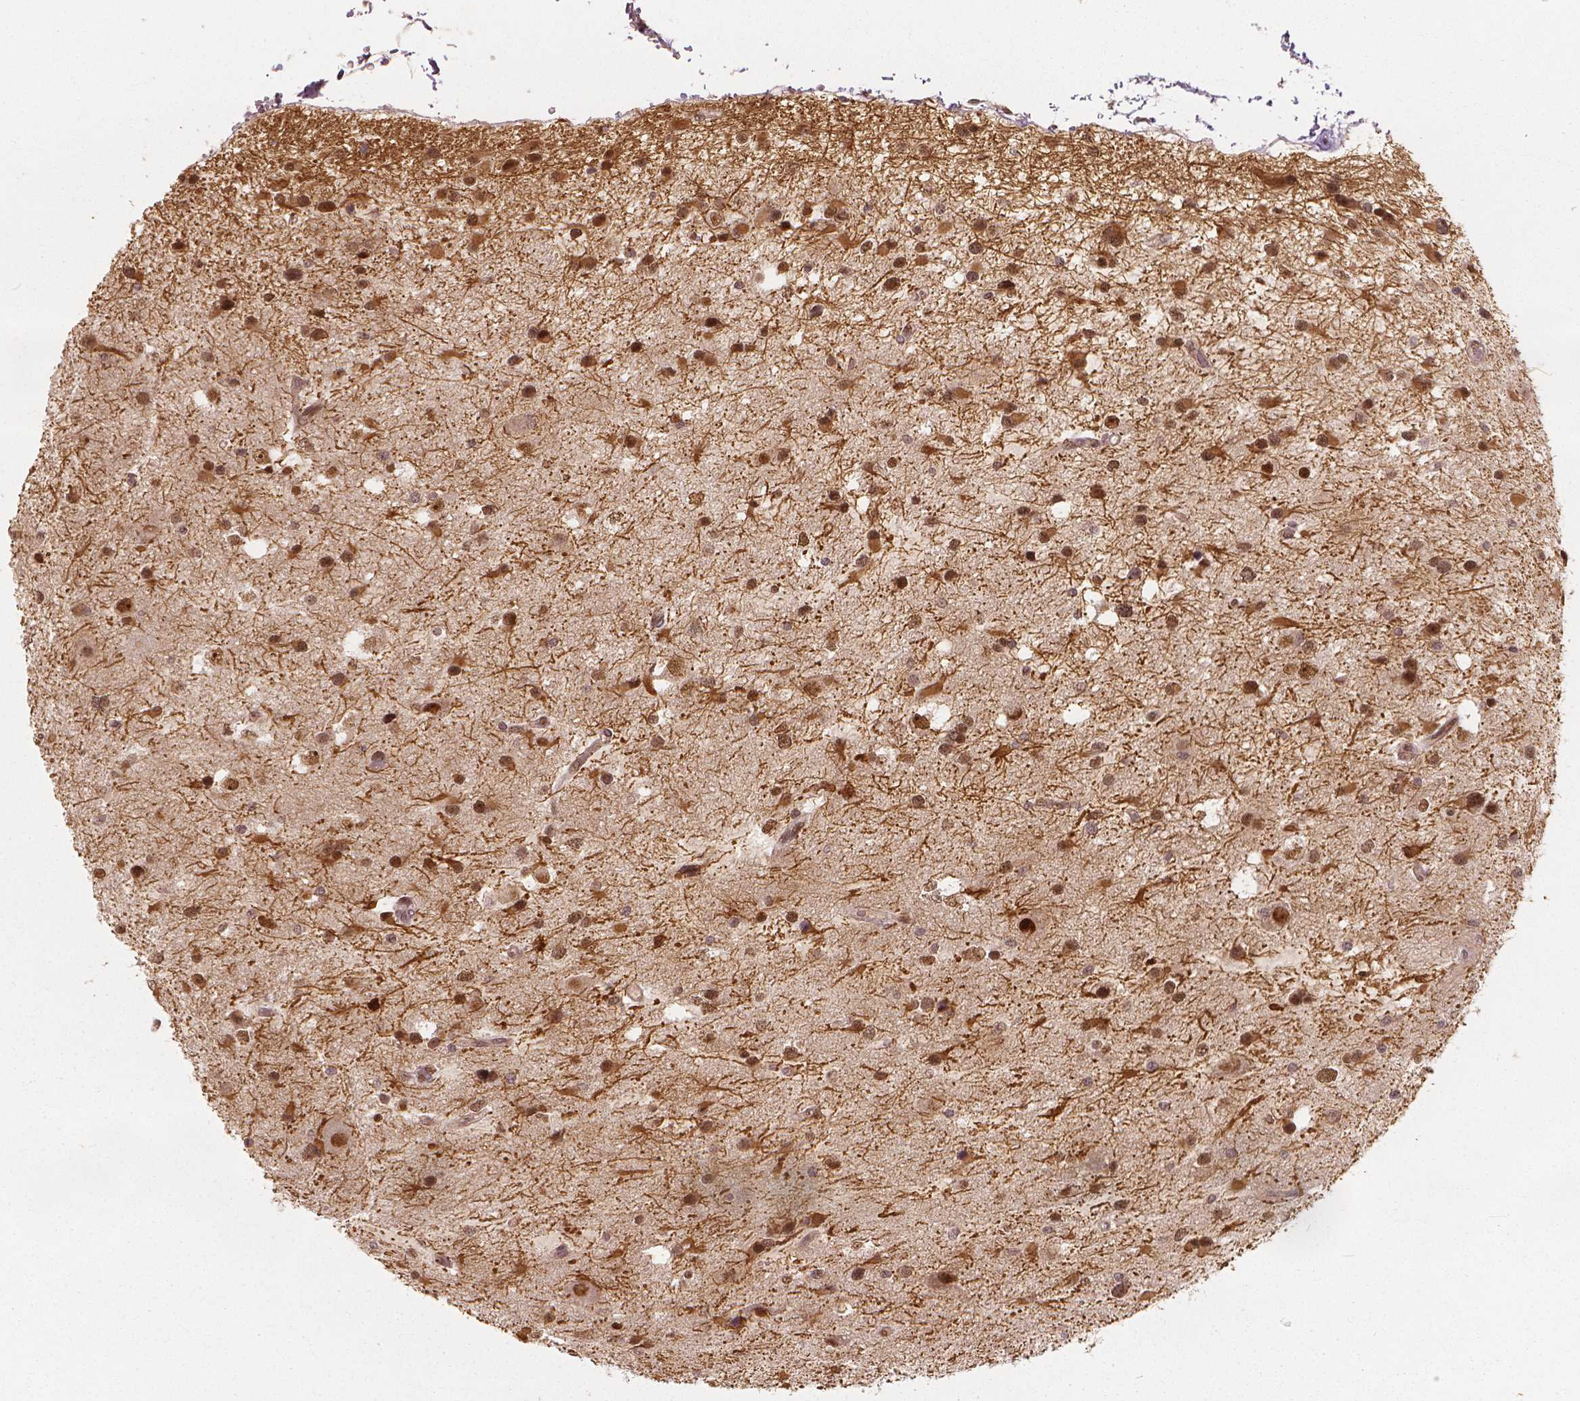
{"staining": {"intensity": "moderate", "quantity": ">75%", "location": "nuclear"}, "tissue": "glioma", "cell_type": "Tumor cells", "image_type": "cancer", "snomed": [{"axis": "morphology", "description": "Glioma, malignant, Low grade"}, {"axis": "topography", "description": "Brain"}], "caption": "Moderate nuclear staining for a protein is present in approximately >75% of tumor cells of glioma using immunohistochemistry.", "gene": "NSD2", "patient": {"sex": "female", "age": 32}}